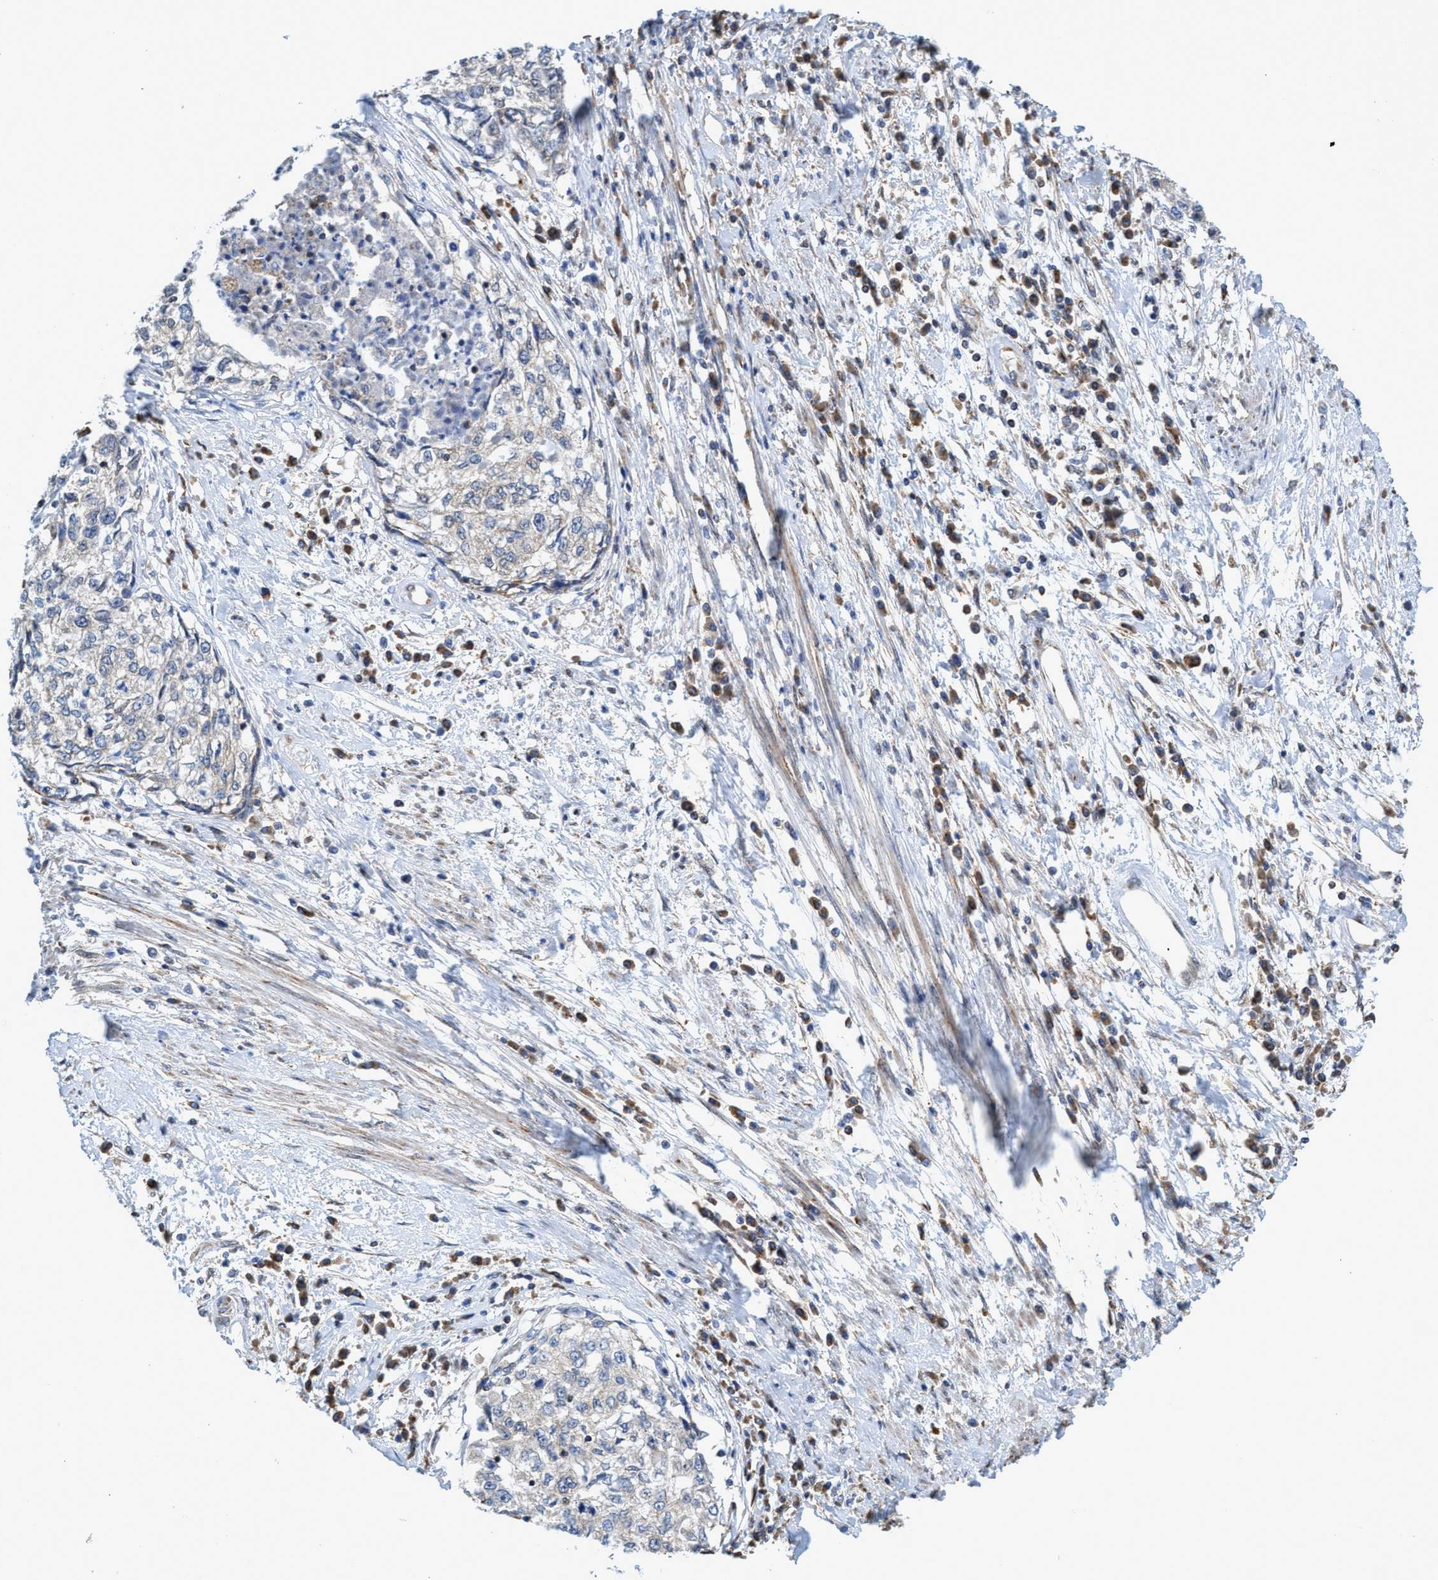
{"staining": {"intensity": "negative", "quantity": "none", "location": "none"}, "tissue": "cervical cancer", "cell_type": "Tumor cells", "image_type": "cancer", "snomed": [{"axis": "morphology", "description": "Squamous cell carcinoma, NOS"}, {"axis": "topography", "description": "Cervix"}], "caption": "IHC image of human squamous cell carcinoma (cervical) stained for a protein (brown), which reveals no expression in tumor cells. (Stains: DAB (3,3'-diaminobenzidine) IHC with hematoxylin counter stain, Microscopy: brightfield microscopy at high magnification).", "gene": "CRYZ", "patient": {"sex": "female", "age": 57}}